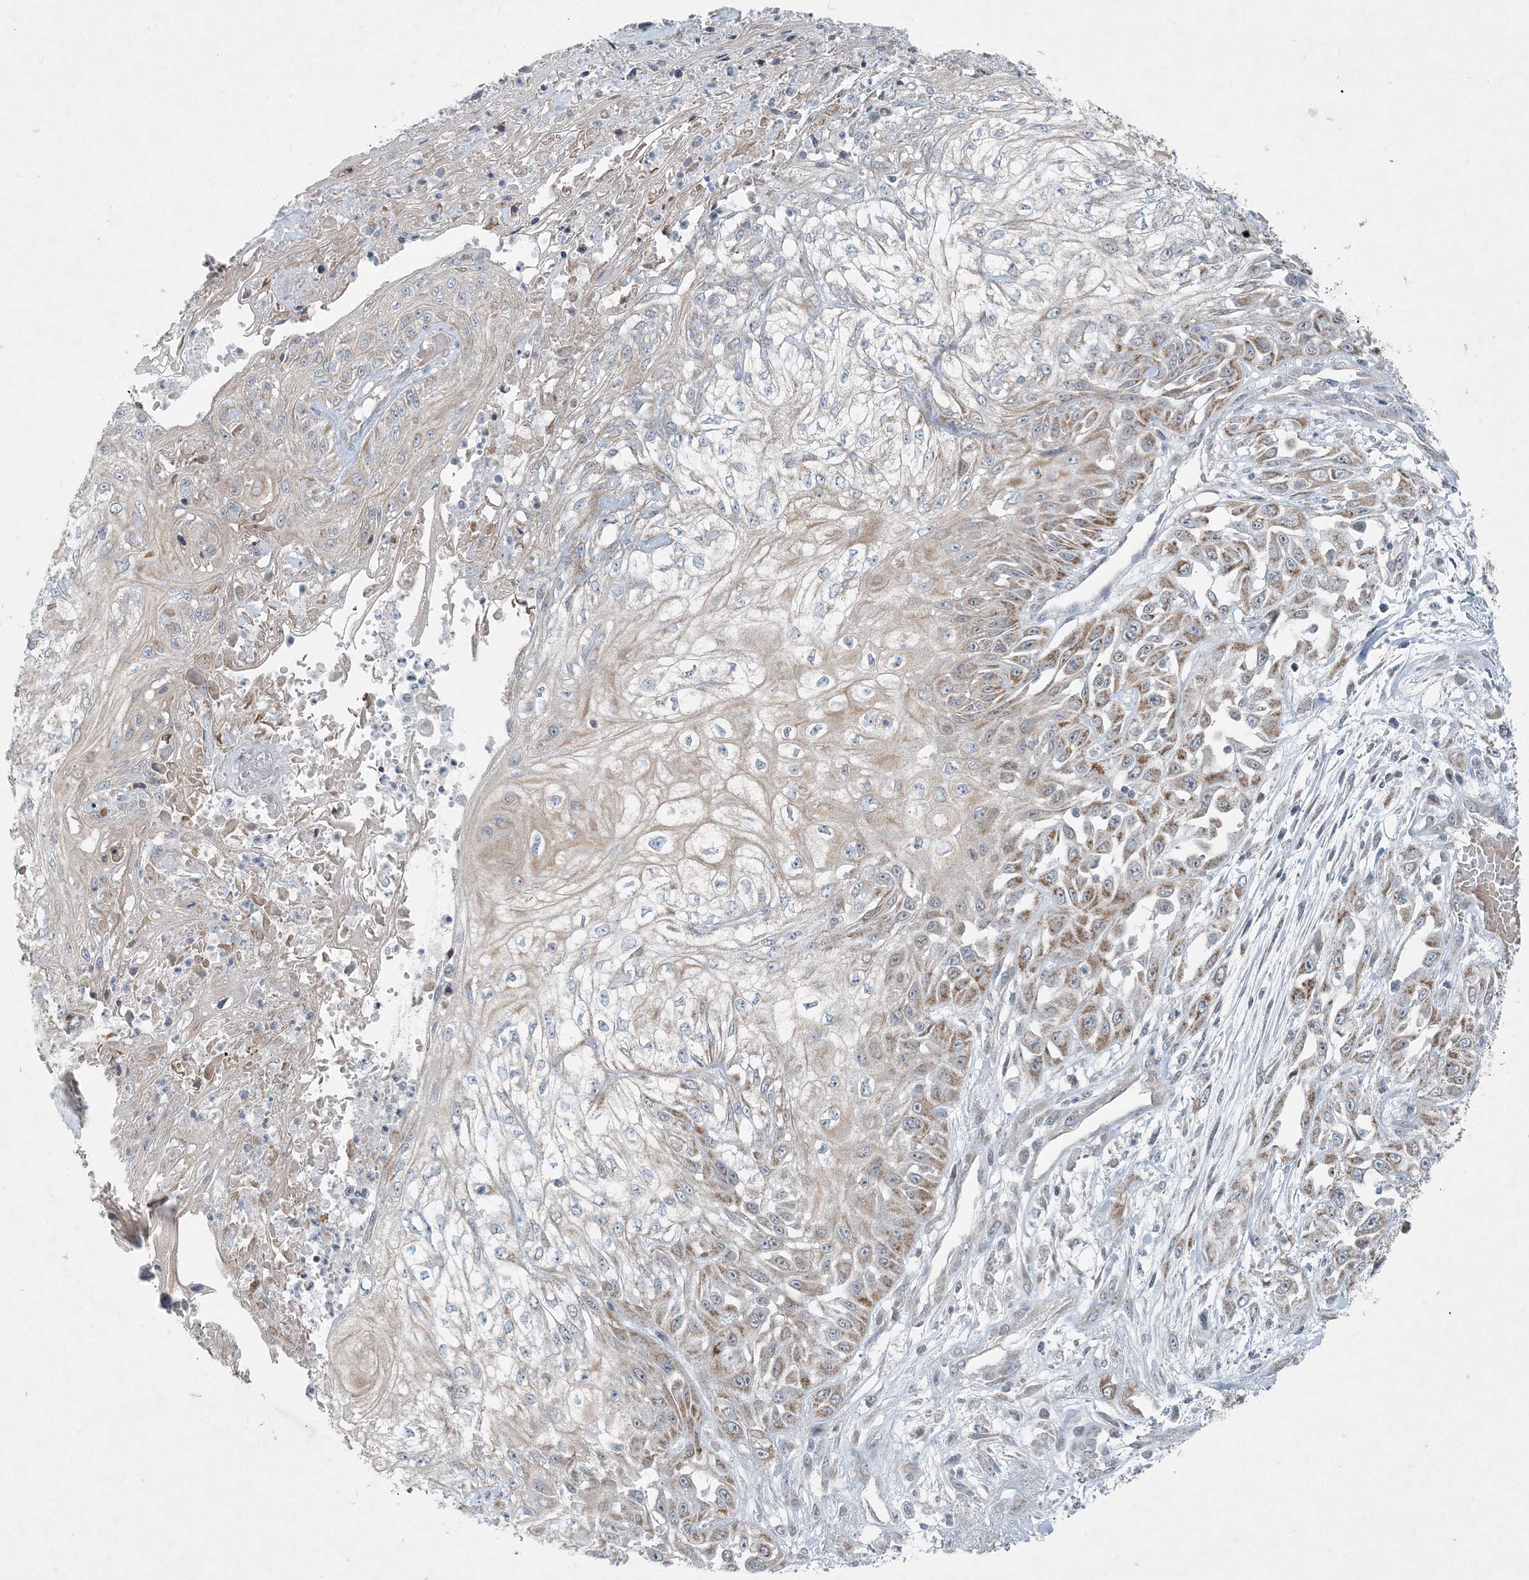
{"staining": {"intensity": "moderate", "quantity": "<25%", "location": "cytoplasmic/membranous"}, "tissue": "skin cancer", "cell_type": "Tumor cells", "image_type": "cancer", "snomed": [{"axis": "morphology", "description": "Squamous cell carcinoma, NOS"}, {"axis": "morphology", "description": "Squamous cell carcinoma, metastatic, NOS"}, {"axis": "topography", "description": "Skin"}, {"axis": "topography", "description": "Lymph node"}], "caption": "Protein analysis of squamous cell carcinoma (skin) tissue reveals moderate cytoplasmic/membranous staining in about <25% of tumor cells.", "gene": "PC", "patient": {"sex": "male", "age": 75}}